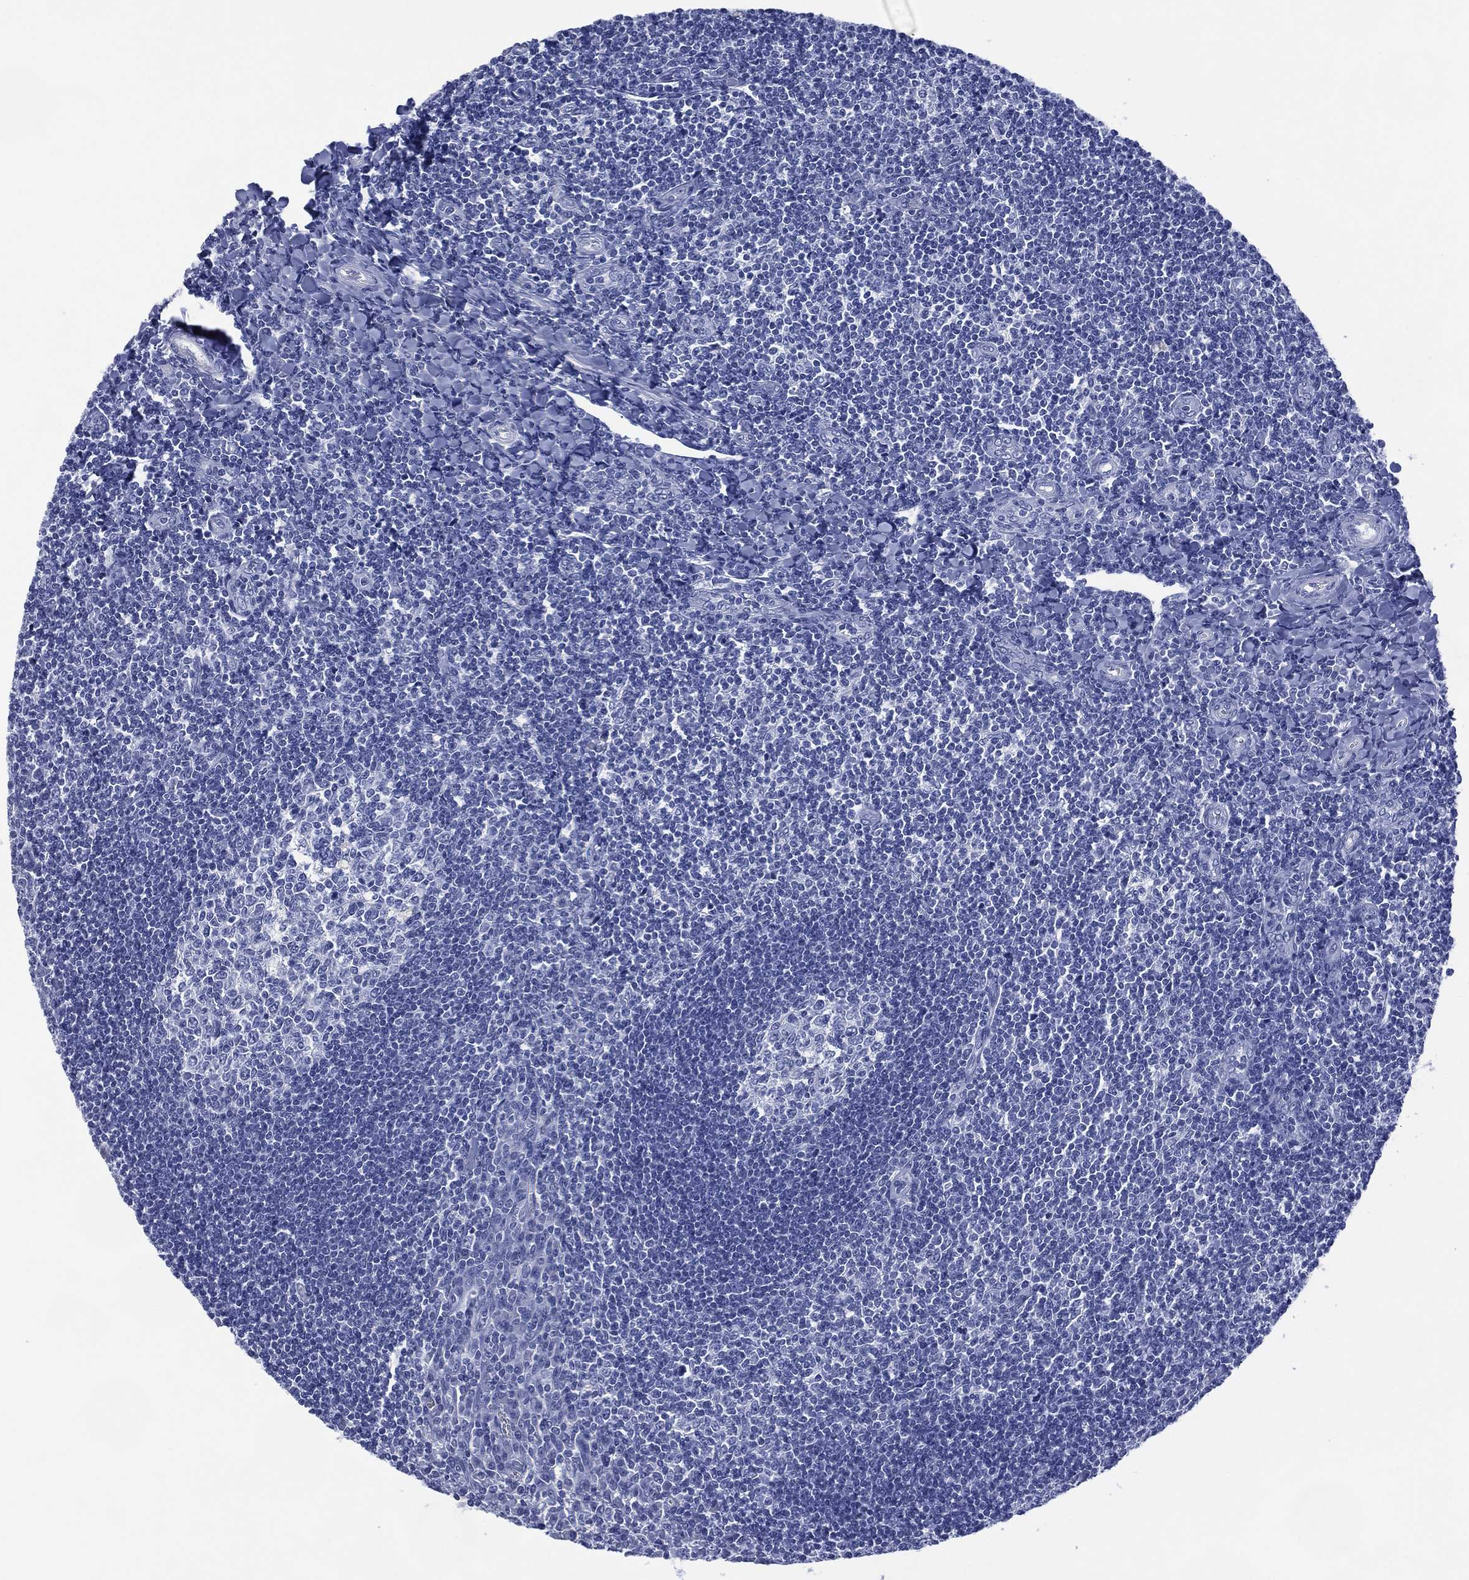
{"staining": {"intensity": "negative", "quantity": "none", "location": "none"}, "tissue": "tonsil", "cell_type": "Germinal center cells", "image_type": "normal", "snomed": [{"axis": "morphology", "description": "Normal tissue, NOS"}, {"axis": "topography", "description": "Tonsil"}], "caption": "Image shows no protein staining in germinal center cells of normal tonsil. Brightfield microscopy of immunohistochemistry (IHC) stained with DAB (brown) and hematoxylin (blue), captured at high magnification.", "gene": "SIGLECL1", "patient": {"sex": "female", "age": 12}}